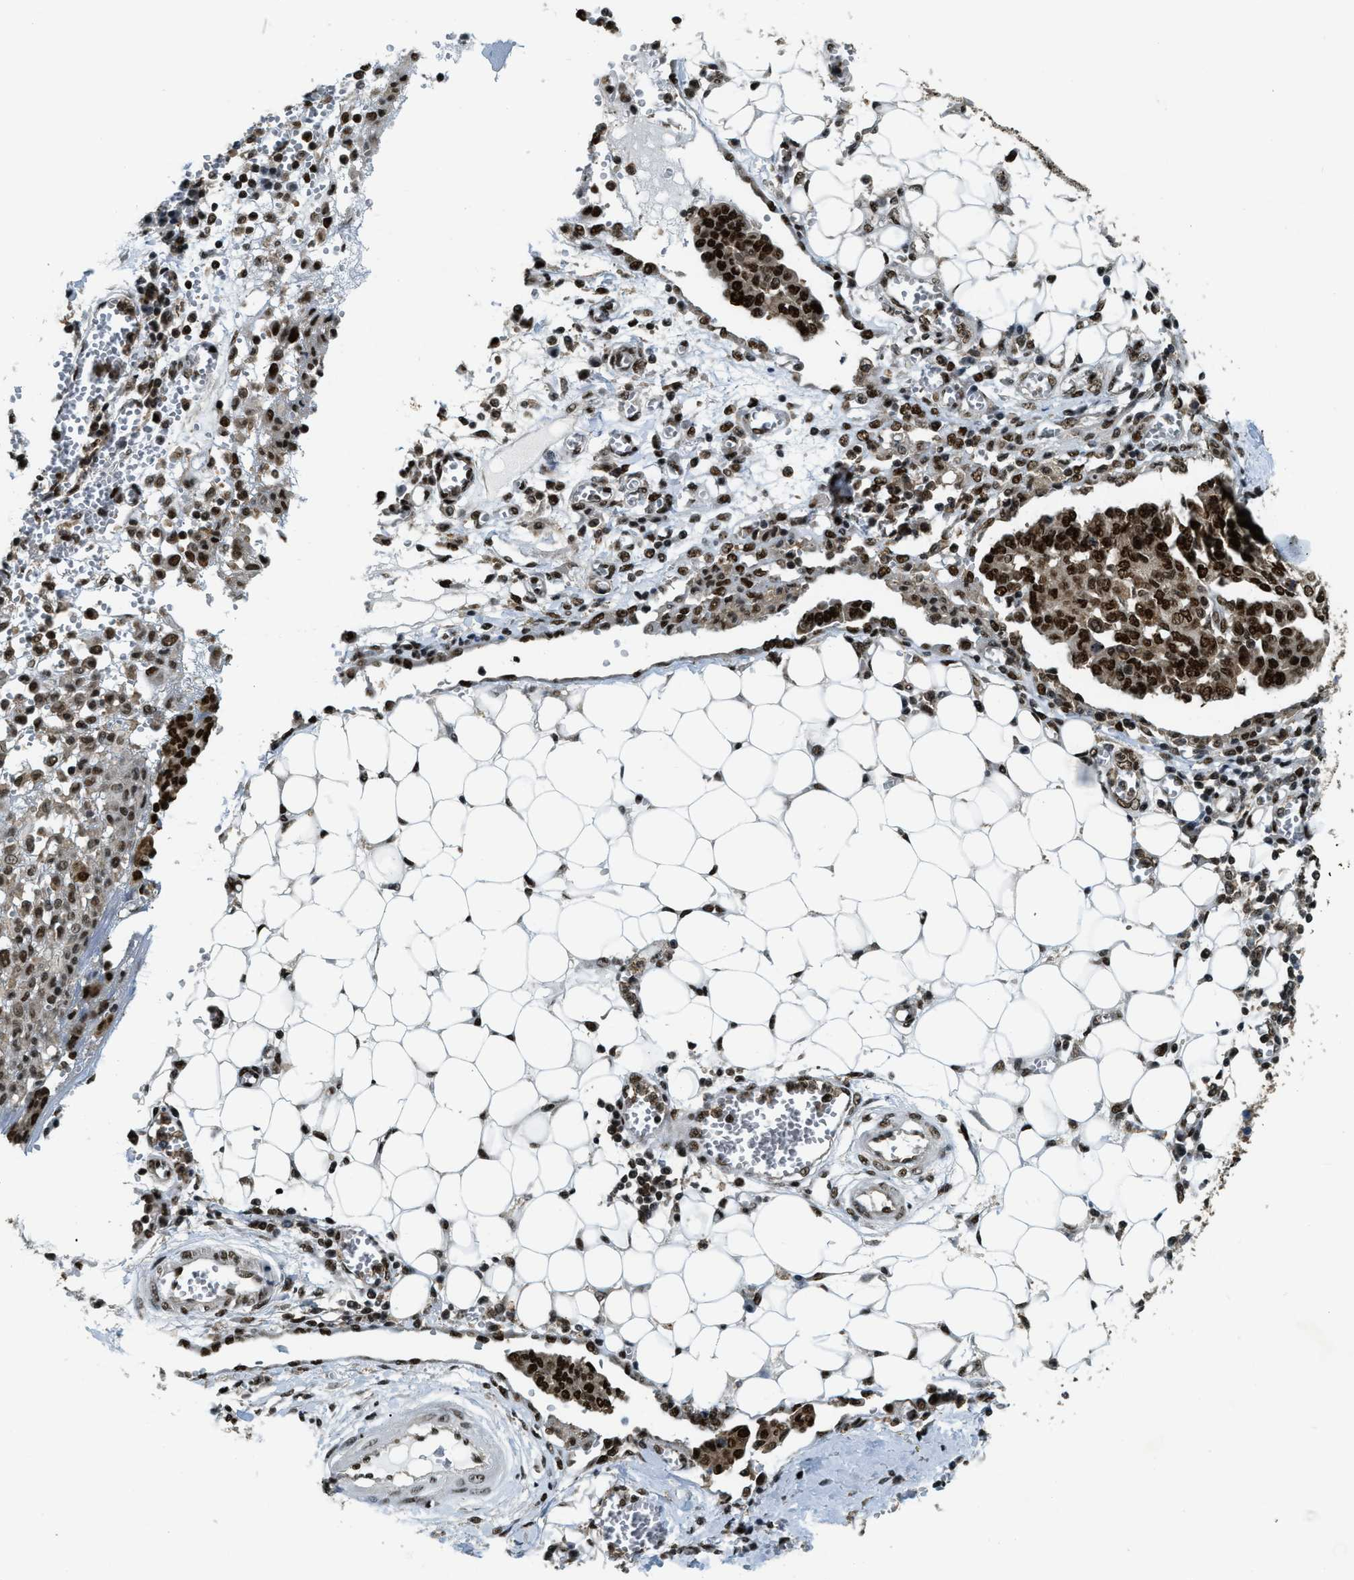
{"staining": {"intensity": "strong", "quantity": ">75%", "location": "nuclear"}, "tissue": "ovarian cancer", "cell_type": "Tumor cells", "image_type": "cancer", "snomed": [{"axis": "morphology", "description": "Cystadenocarcinoma, serous, NOS"}, {"axis": "topography", "description": "Soft tissue"}, {"axis": "topography", "description": "Ovary"}], "caption": "Human ovarian serous cystadenocarcinoma stained with a protein marker demonstrates strong staining in tumor cells.", "gene": "NUMA1", "patient": {"sex": "female", "age": 57}}